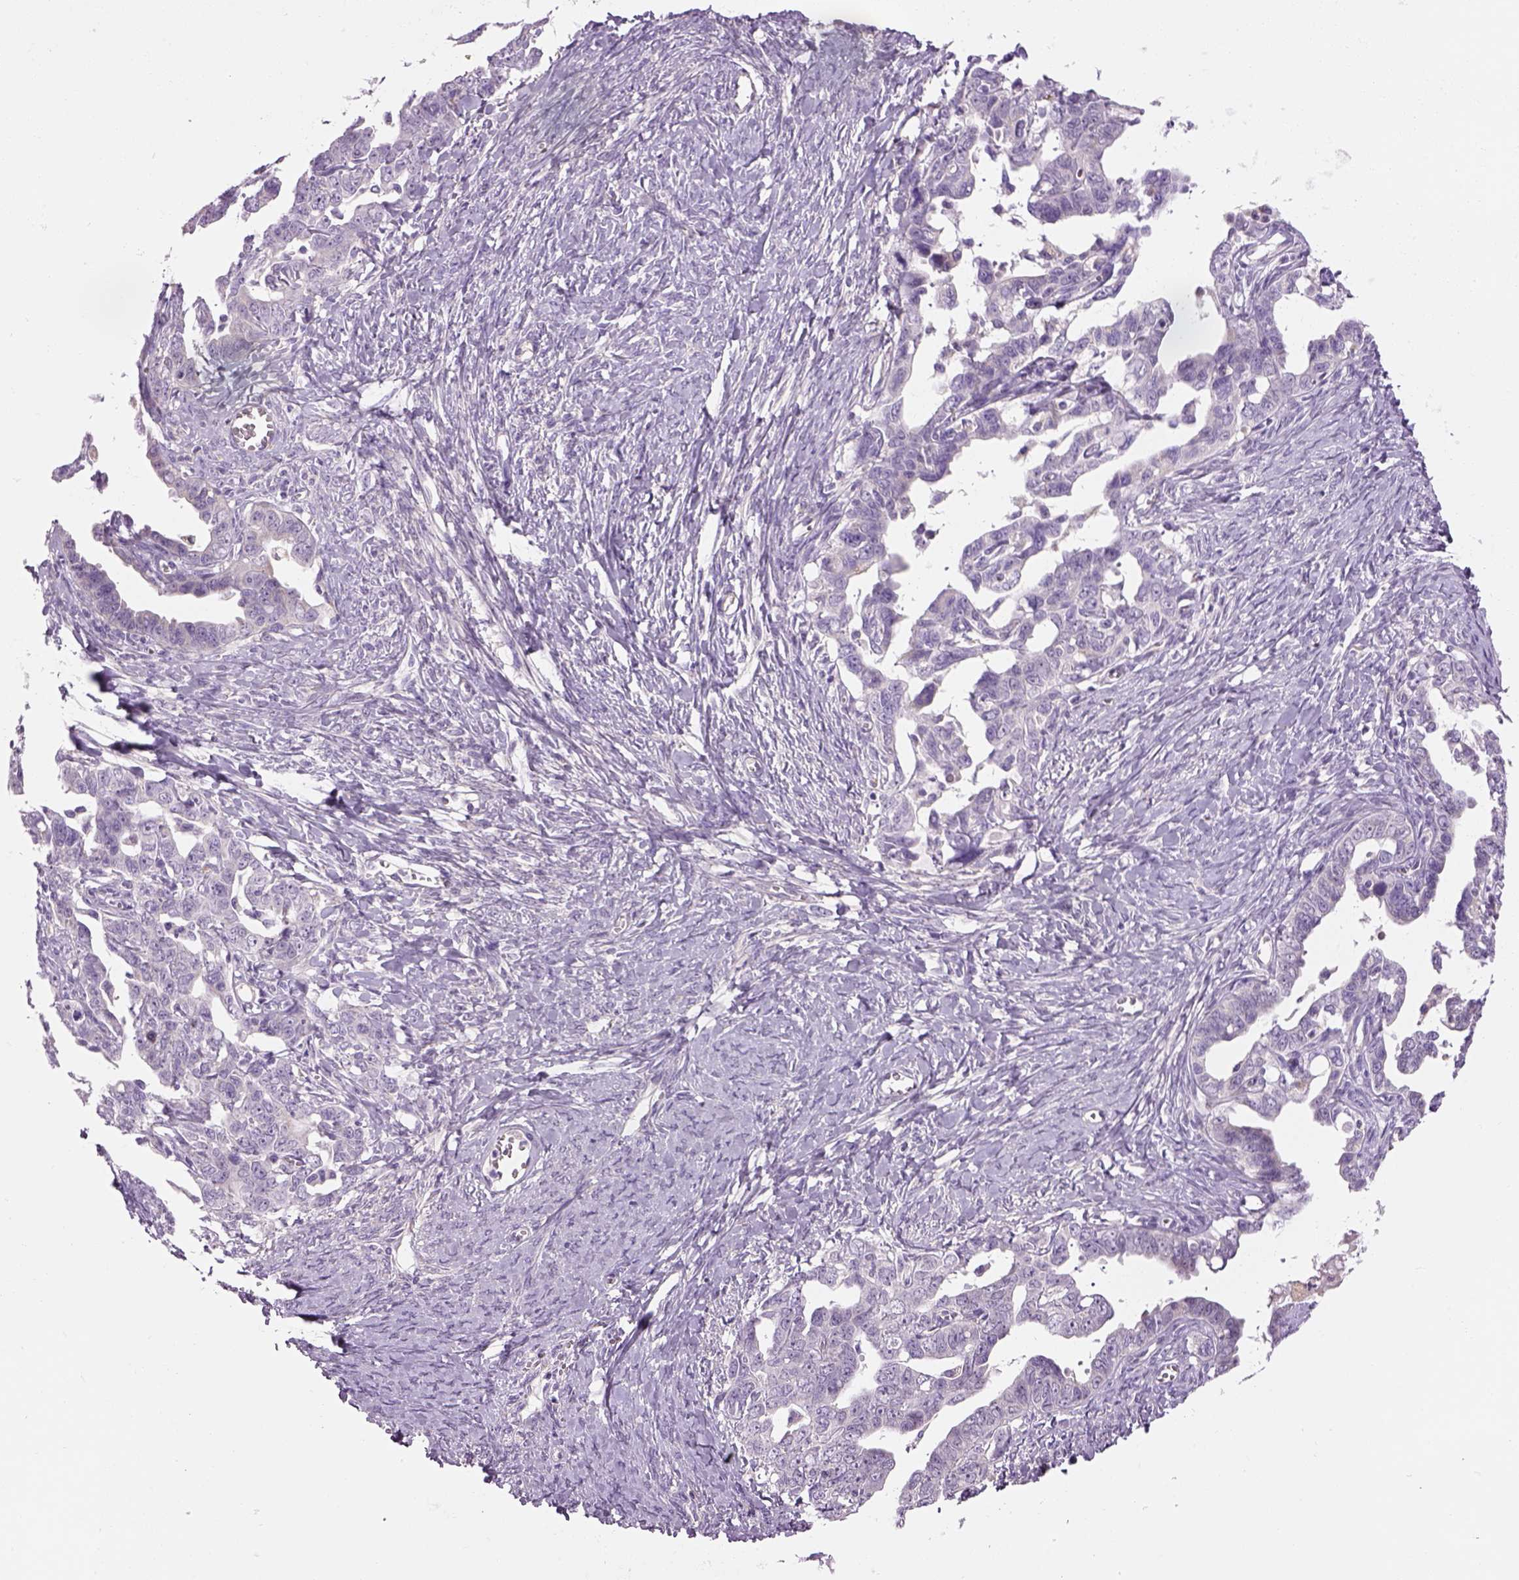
{"staining": {"intensity": "negative", "quantity": "none", "location": "none"}, "tissue": "ovarian cancer", "cell_type": "Tumor cells", "image_type": "cancer", "snomed": [{"axis": "morphology", "description": "Cystadenocarcinoma, serous, NOS"}, {"axis": "topography", "description": "Ovary"}], "caption": "Immunohistochemistry image of neoplastic tissue: serous cystadenocarcinoma (ovarian) stained with DAB (3,3'-diaminobenzidine) reveals no significant protein expression in tumor cells.", "gene": "IFT52", "patient": {"sex": "female", "age": 69}}